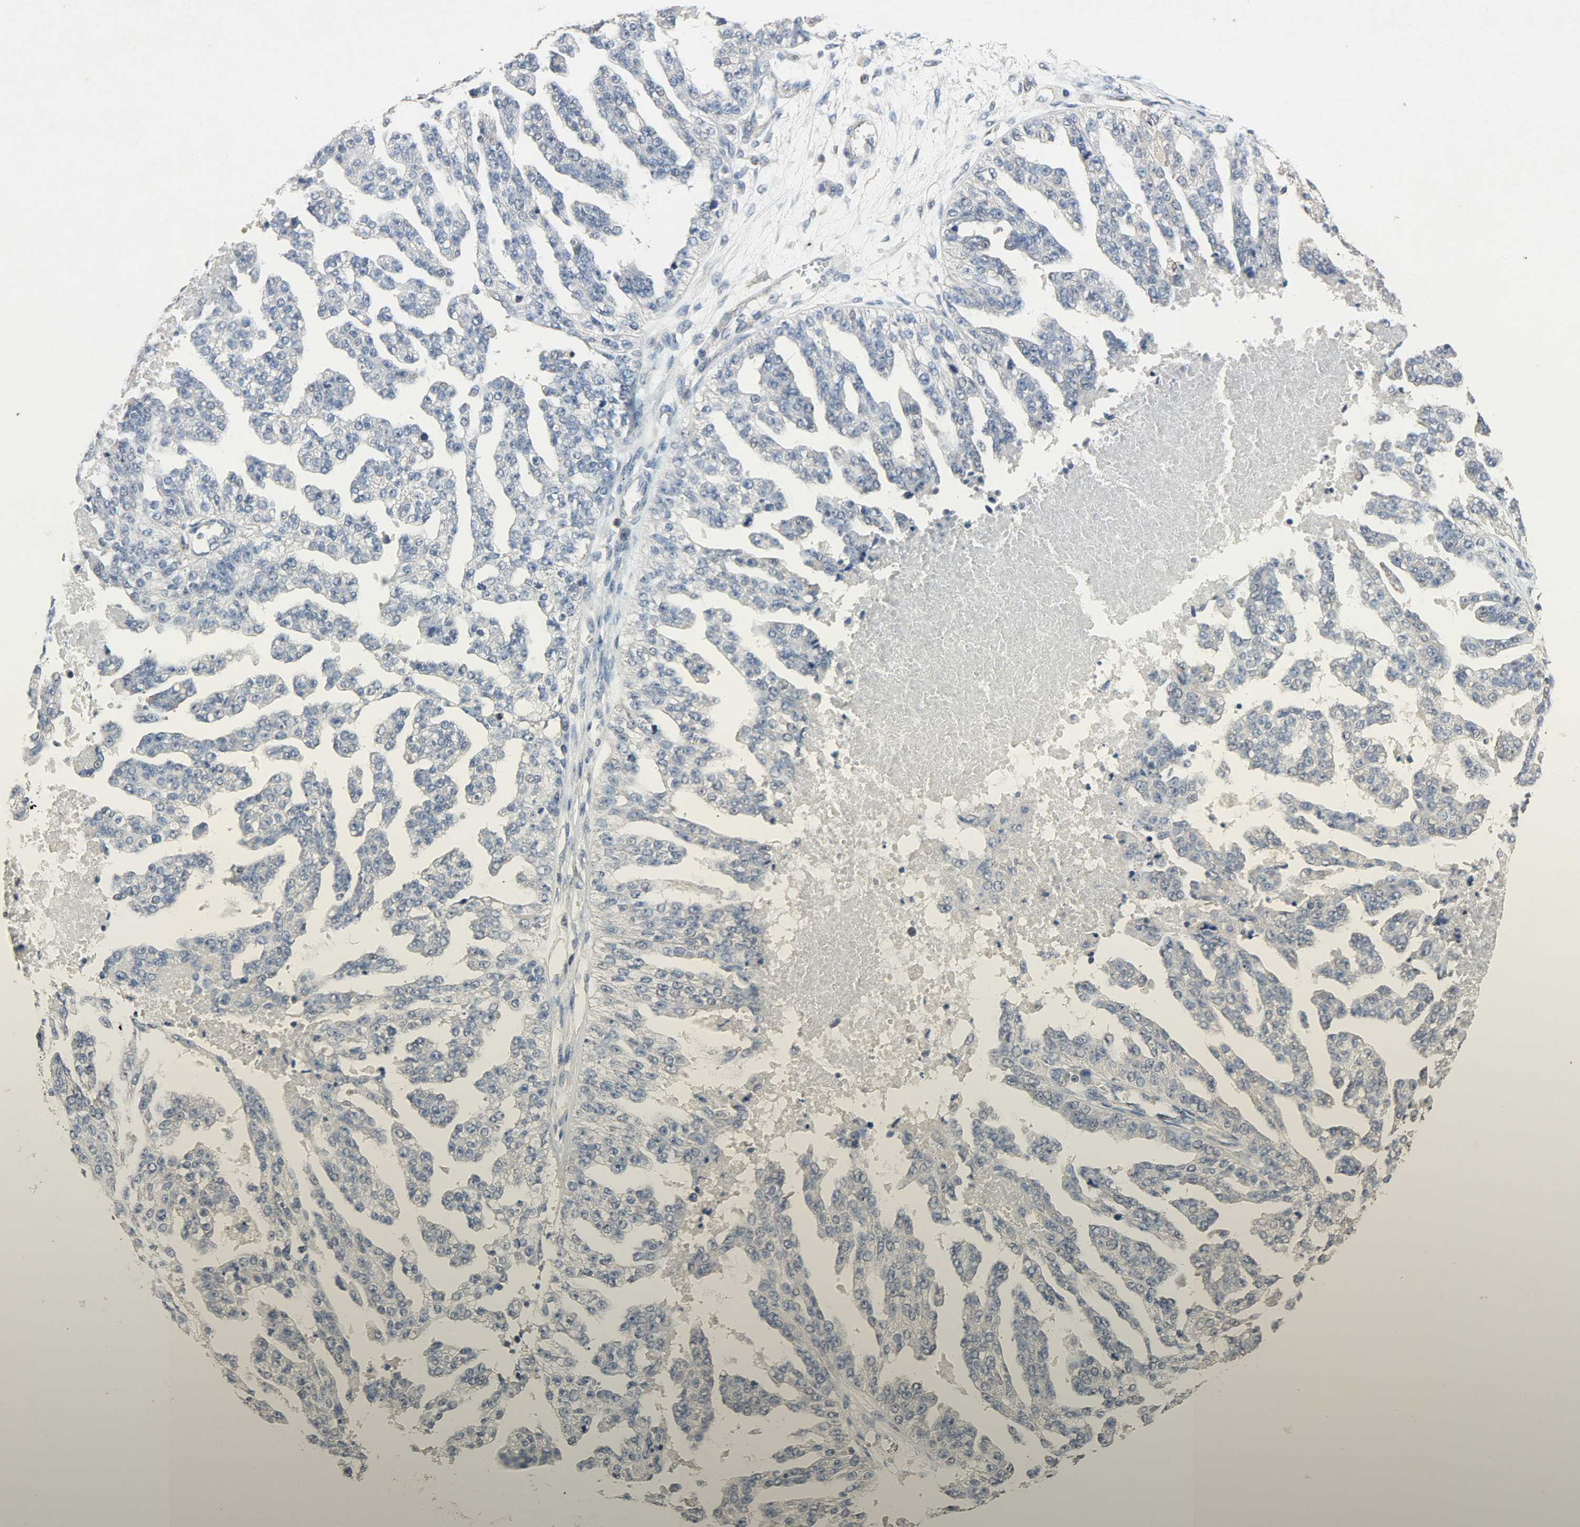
{"staining": {"intensity": "weak", "quantity": "25%-75%", "location": "cytoplasmic/membranous"}, "tissue": "ovarian cancer", "cell_type": "Tumor cells", "image_type": "cancer", "snomed": [{"axis": "morphology", "description": "Cystadenocarcinoma, serous, NOS"}, {"axis": "topography", "description": "Ovary"}], "caption": "Immunohistochemical staining of human serous cystadenocarcinoma (ovarian) reveals low levels of weak cytoplasmic/membranous protein staining in approximately 25%-75% of tumor cells. The staining was performed using DAB, with brown indicating positive protein expression. Nuclei are stained blue with hematoxylin.", "gene": "TRIM21", "patient": {"sex": "female", "age": 58}}